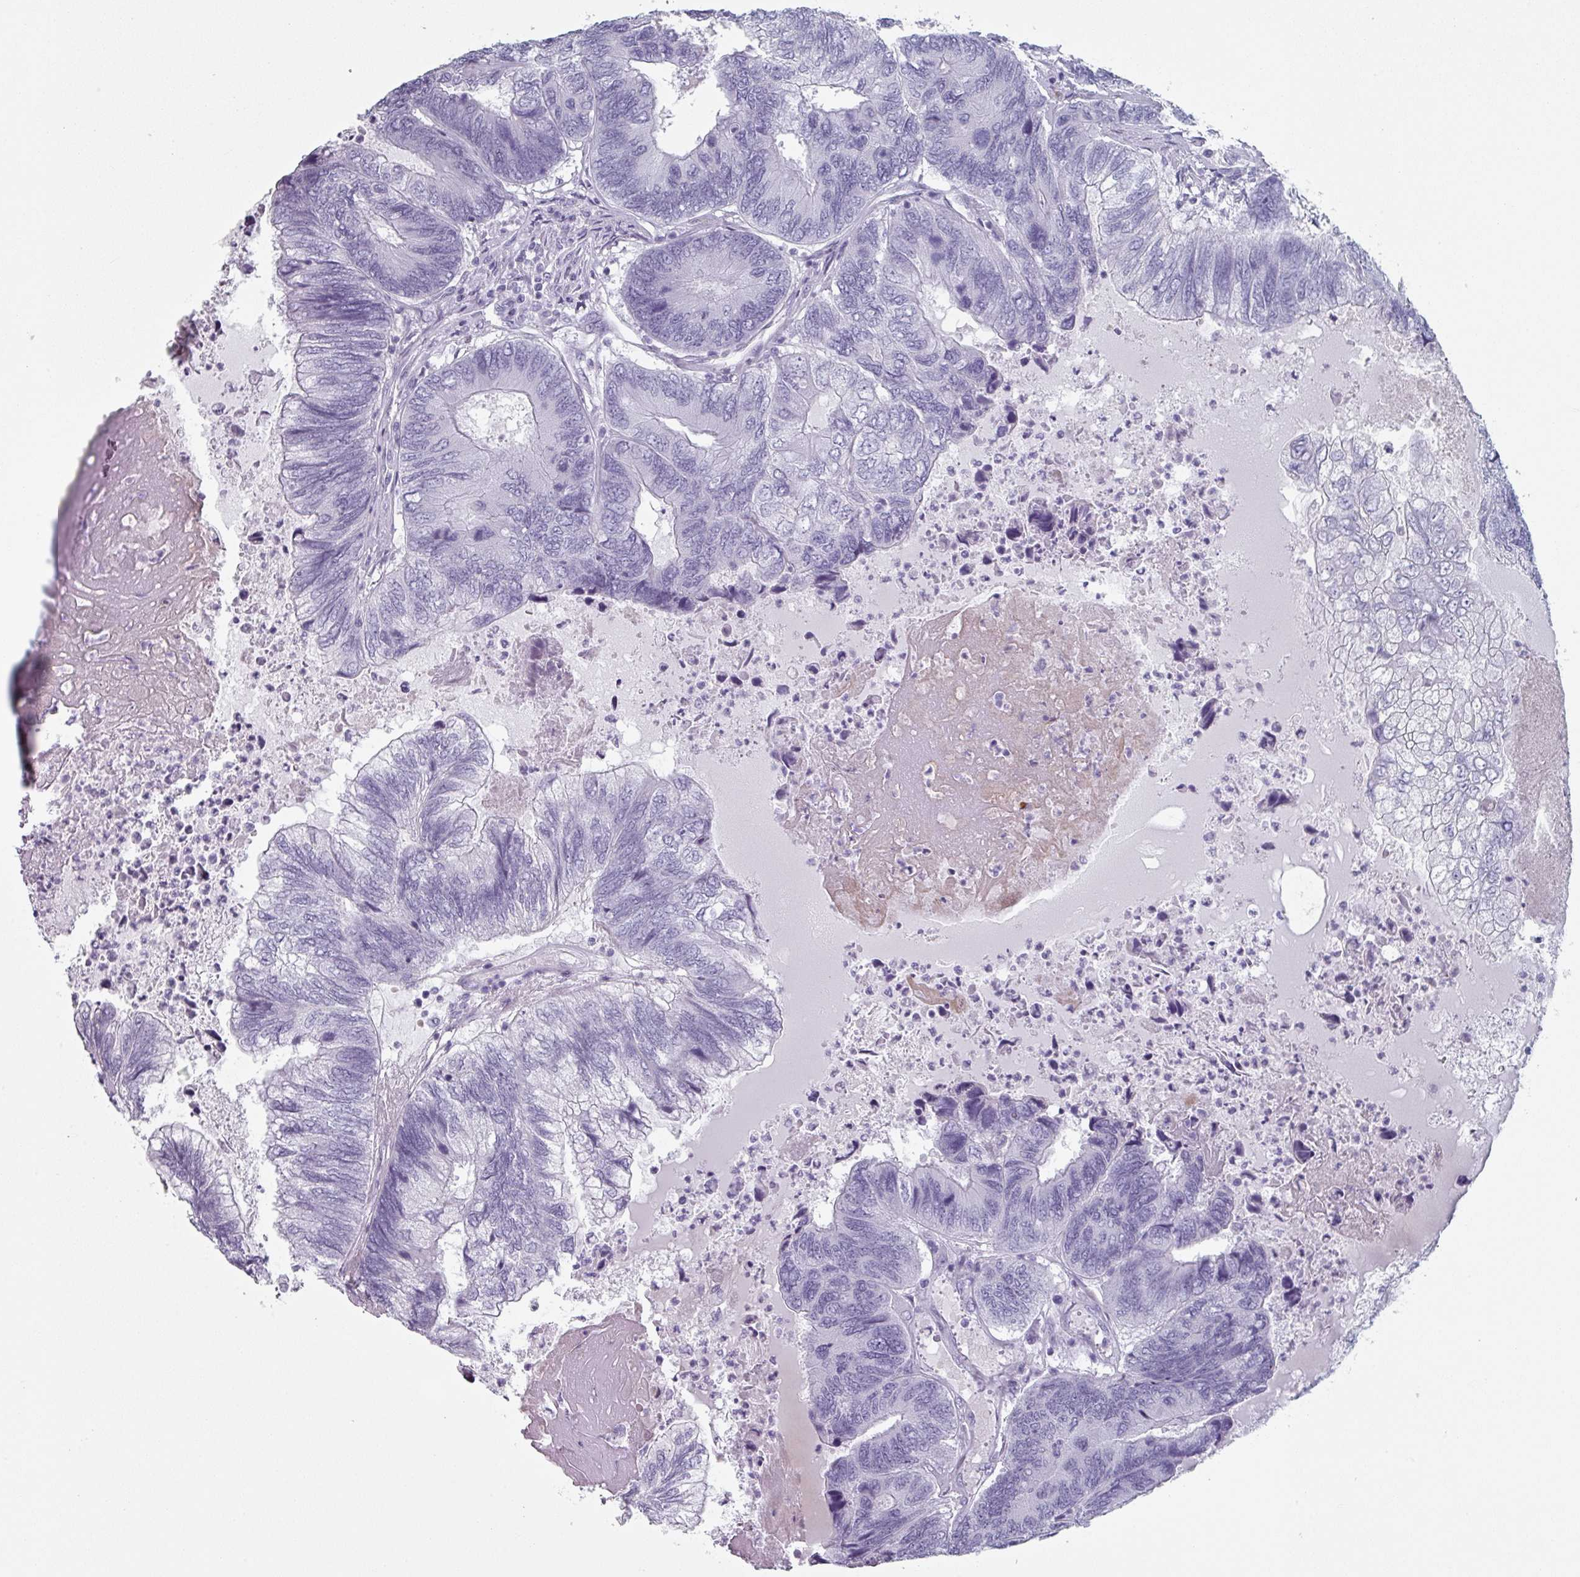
{"staining": {"intensity": "negative", "quantity": "none", "location": "none"}, "tissue": "colorectal cancer", "cell_type": "Tumor cells", "image_type": "cancer", "snomed": [{"axis": "morphology", "description": "Adenocarcinoma, NOS"}, {"axis": "topography", "description": "Colon"}], "caption": "High magnification brightfield microscopy of adenocarcinoma (colorectal) stained with DAB (3,3'-diaminobenzidine) (brown) and counterstained with hematoxylin (blue): tumor cells show no significant staining. Brightfield microscopy of immunohistochemistry (IHC) stained with DAB (brown) and hematoxylin (blue), captured at high magnification.", "gene": "SLC35G2", "patient": {"sex": "female", "age": 67}}